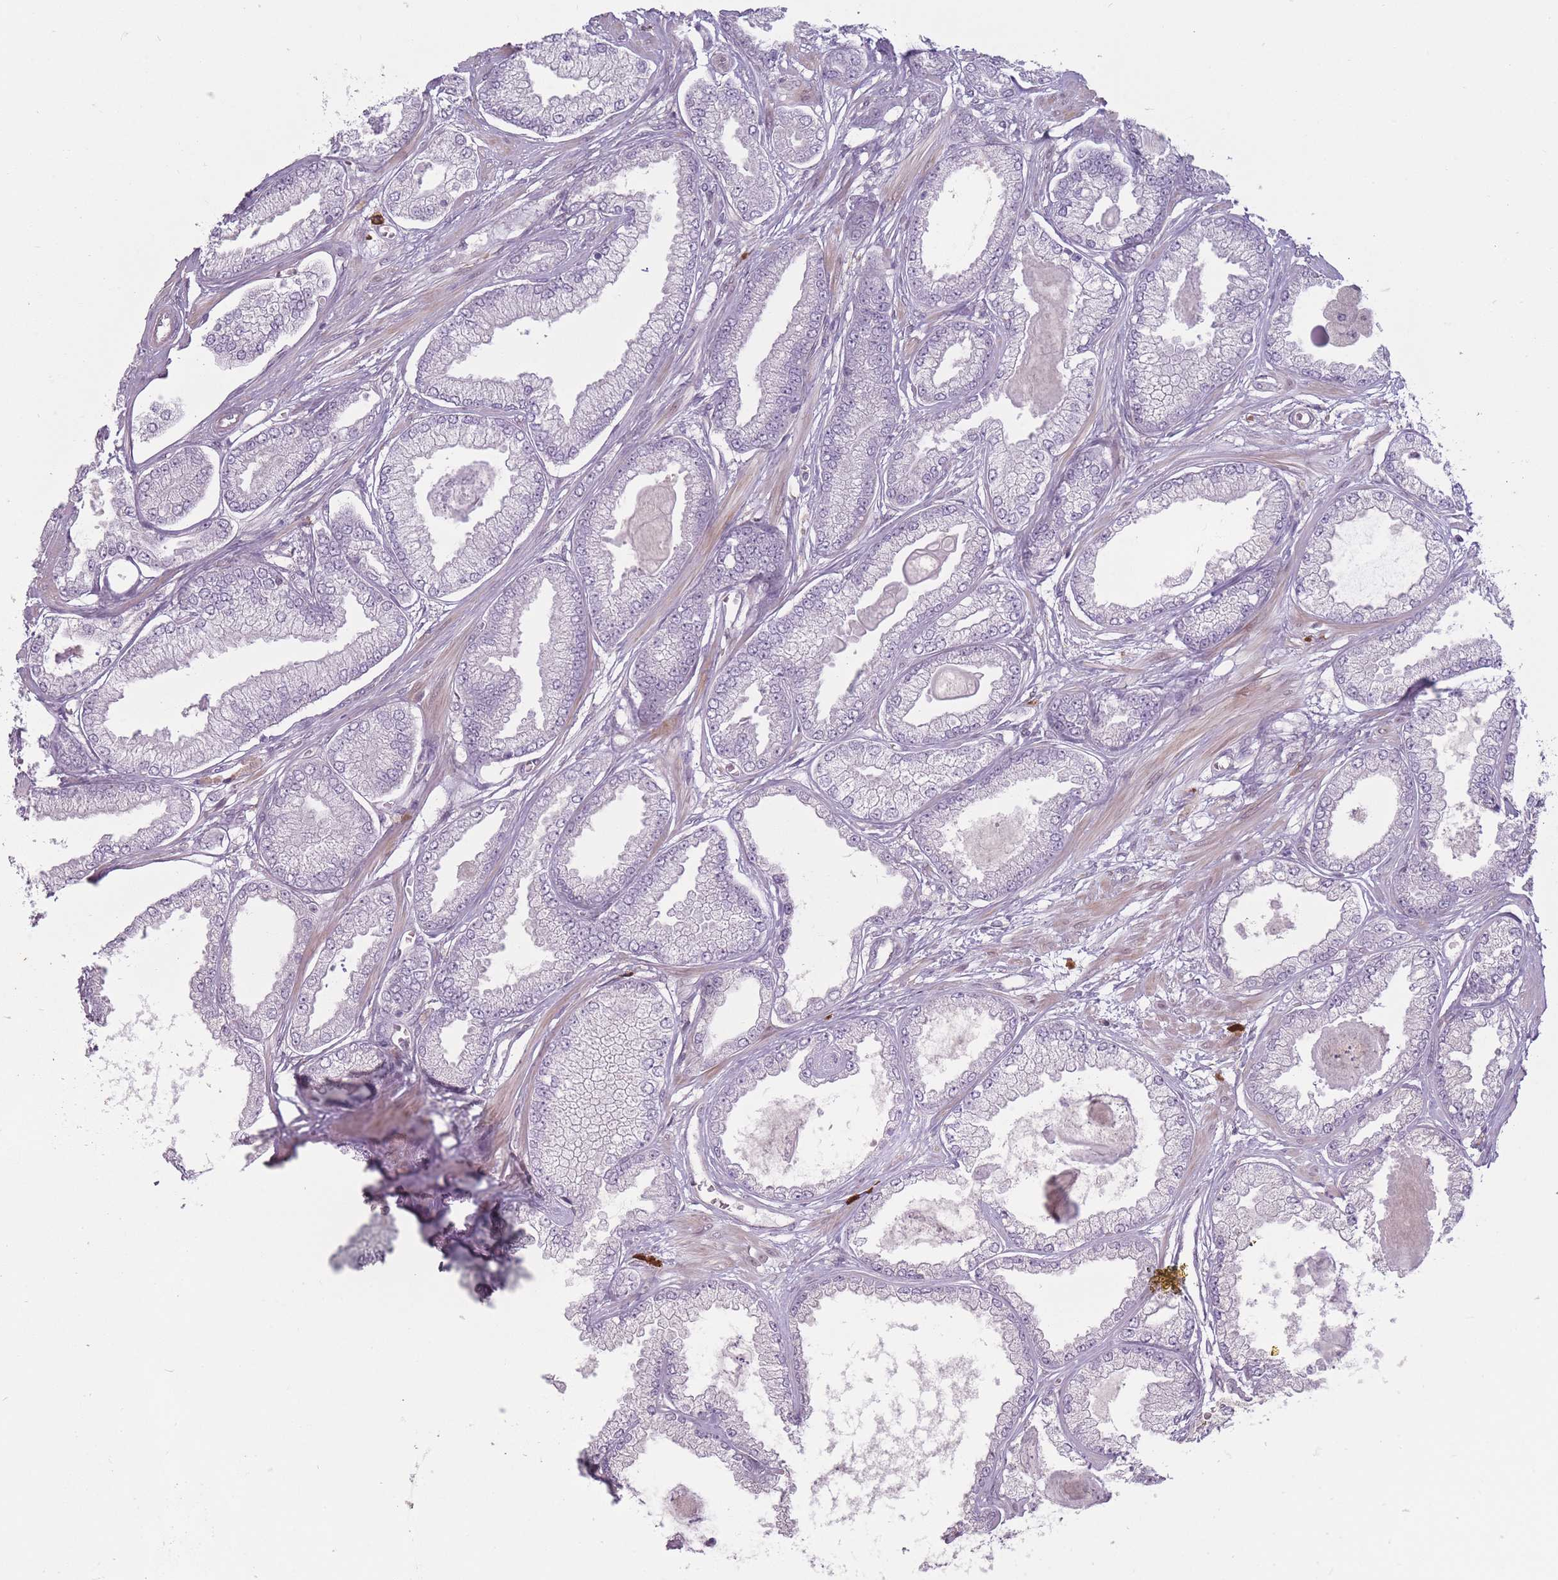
{"staining": {"intensity": "negative", "quantity": "none", "location": "none"}, "tissue": "prostate cancer", "cell_type": "Tumor cells", "image_type": "cancer", "snomed": [{"axis": "morphology", "description": "Adenocarcinoma, Low grade"}, {"axis": "topography", "description": "Prostate"}], "caption": "Immunohistochemistry (IHC) micrograph of neoplastic tissue: prostate cancer stained with DAB exhibits no significant protein positivity in tumor cells.", "gene": "TET3", "patient": {"sex": "male", "age": 64}}